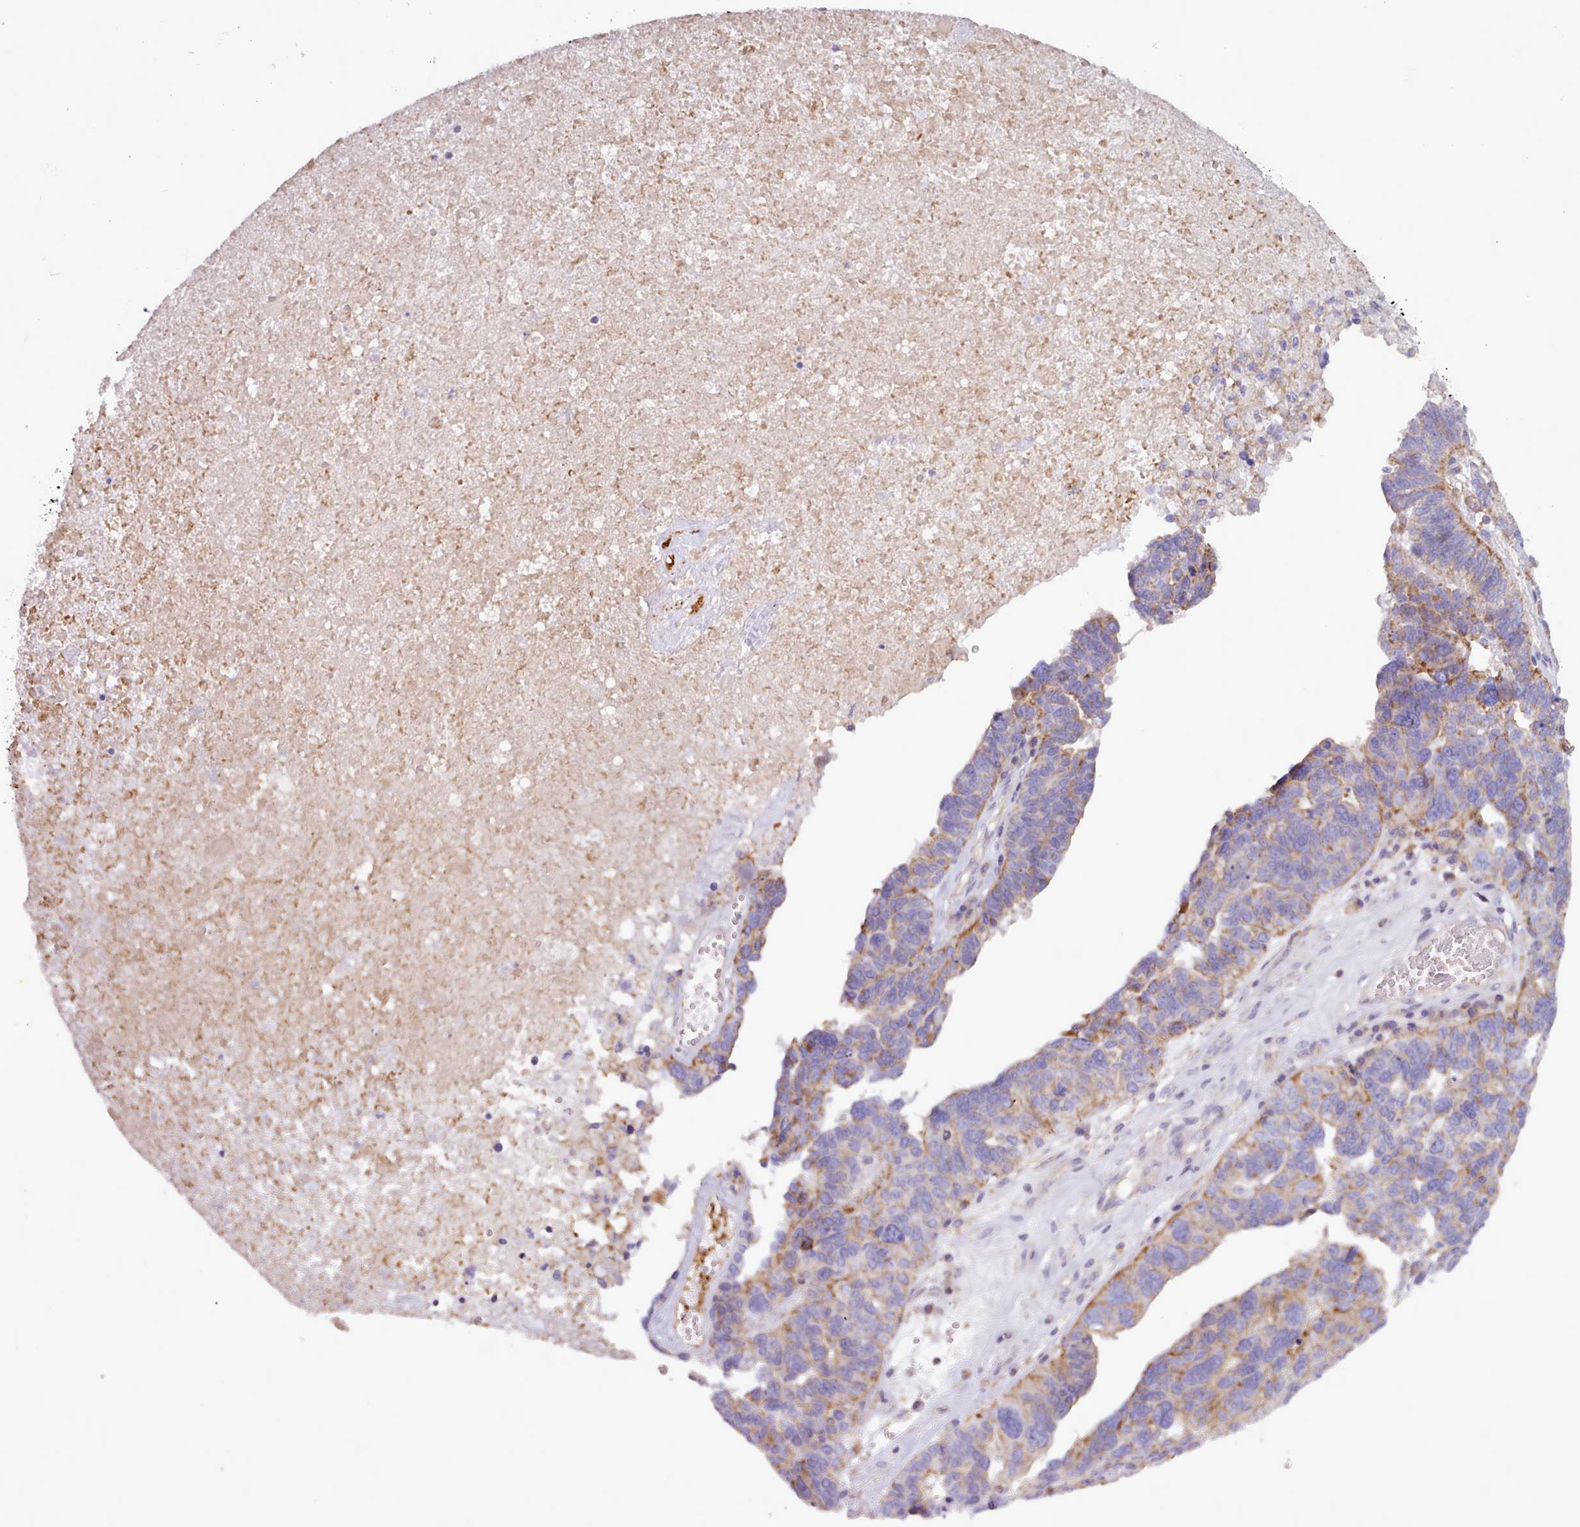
{"staining": {"intensity": "moderate", "quantity": "<25%", "location": "cytoplasmic/membranous"}, "tissue": "ovarian cancer", "cell_type": "Tumor cells", "image_type": "cancer", "snomed": [{"axis": "morphology", "description": "Cystadenocarcinoma, serous, NOS"}, {"axis": "topography", "description": "Ovary"}], "caption": "Immunohistochemical staining of ovarian cancer exhibits low levels of moderate cytoplasmic/membranous positivity in approximately <25% of tumor cells.", "gene": "TENT4B", "patient": {"sex": "female", "age": 59}}